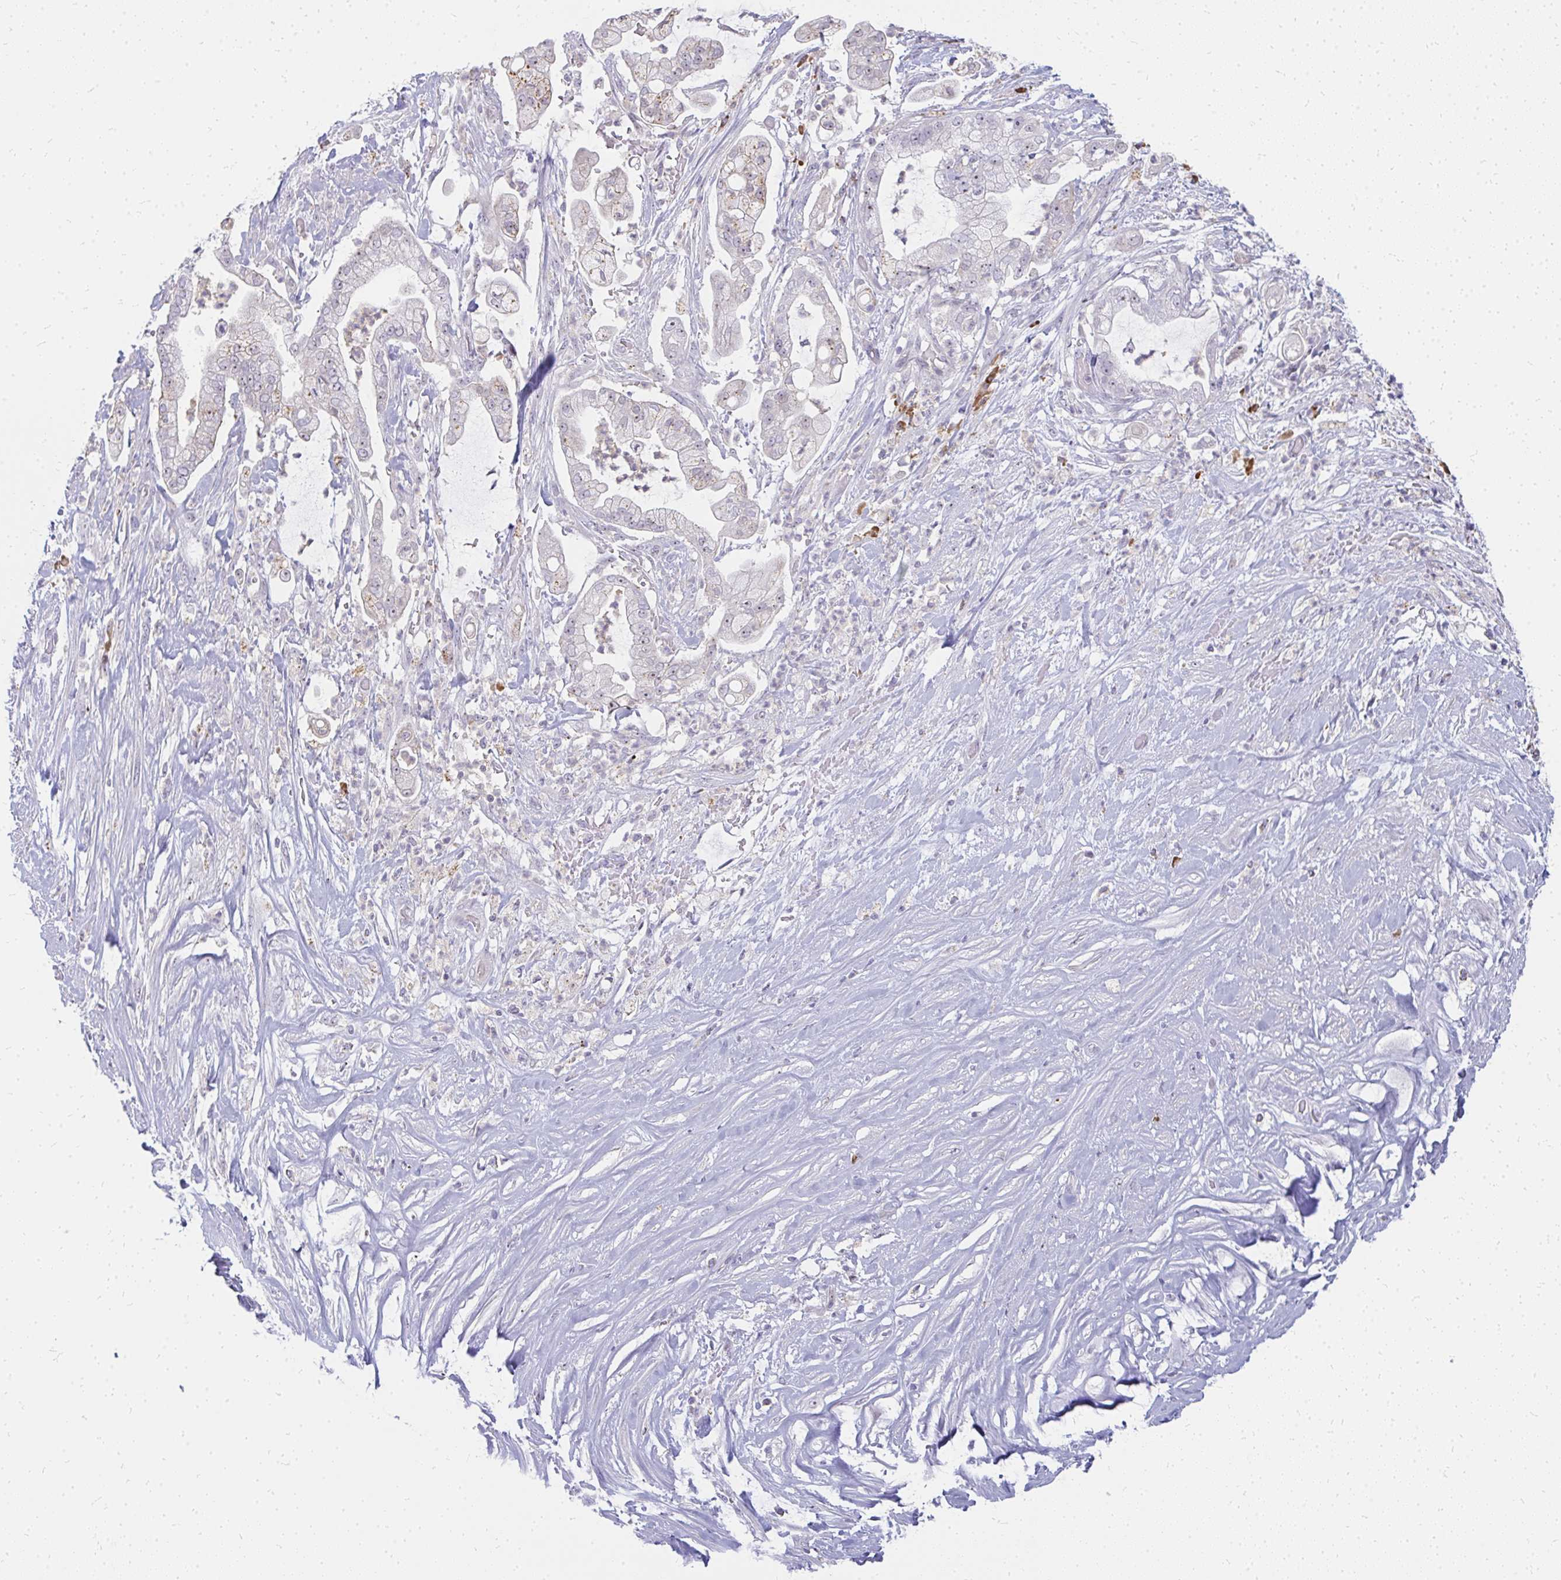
{"staining": {"intensity": "weak", "quantity": "<25%", "location": "cytoplasmic/membranous"}, "tissue": "pancreatic cancer", "cell_type": "Tumor cells", "image_type": "cancer", "snomed": [{"axis": "morphology", "description": "Adenocarcinoma, NOS"}, {"axis": "topography", "description": "Pancreas"}], "caption": "Photomicrograph shows no significant protein expression in tumor cells of adenocarcinoma (pancreatic).", "gene": "FAM9A", "patient": {"sex": "female", "age": 69}}